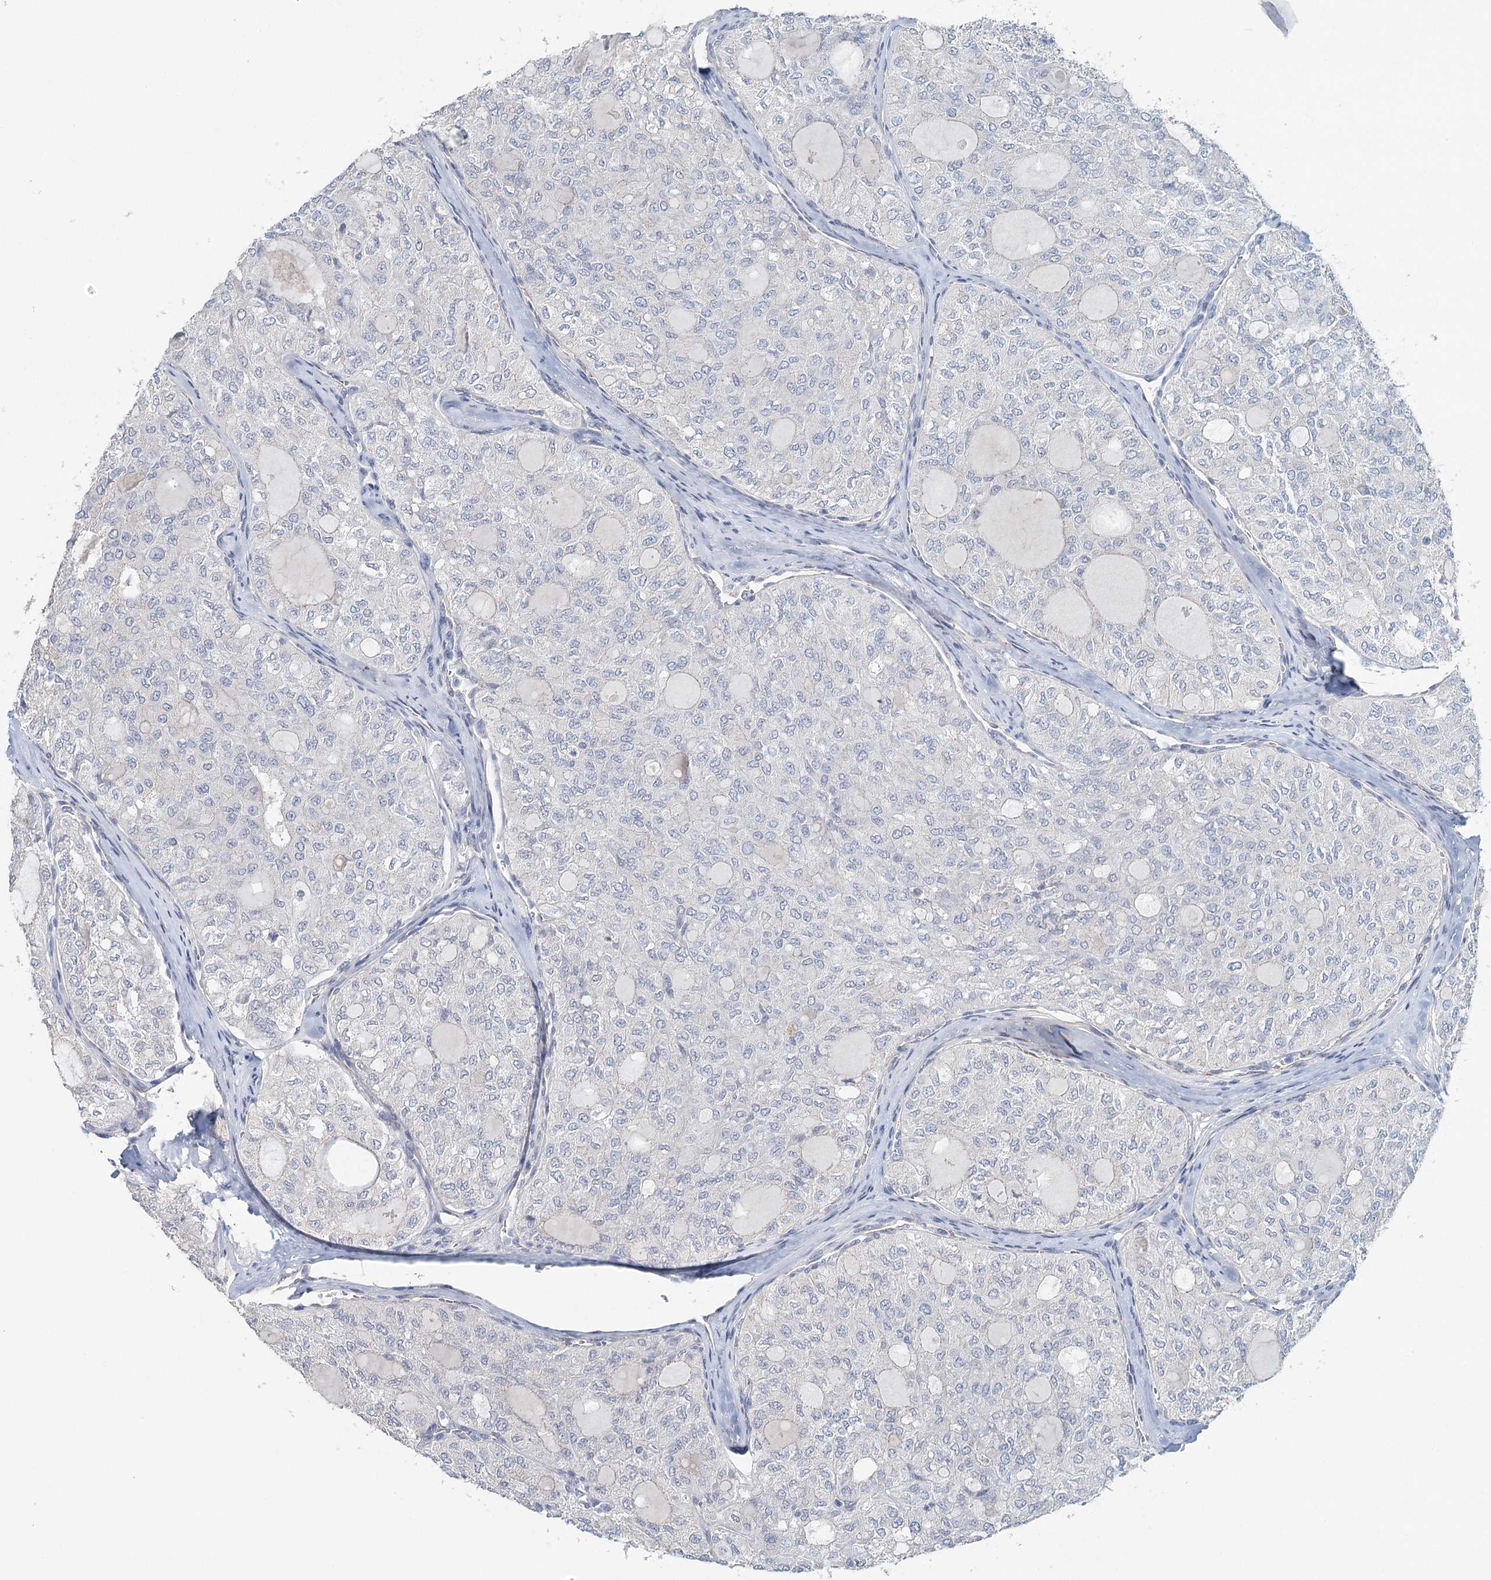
{"staining": {"intensity": "negative", "quantity": "none", "location": "none"}, "tissue": "thyroid cancer", "cell_type": "Tumor cells", "image_type": "cancer", "snomed": [{"axis": "morphology", "description": "Follicular adenoma carcinoma, NOS"}, {"axis": "topography", "description": "Thyroid gland"}], "caption": "IHC photomicrograph of thyroid cancer (follicular adenoma carcinoma) stained for a protein (brown), which shows no staining in tumor cells.", "gene": "SYNPO", "patient": {"sex": "male", "age": 75}}